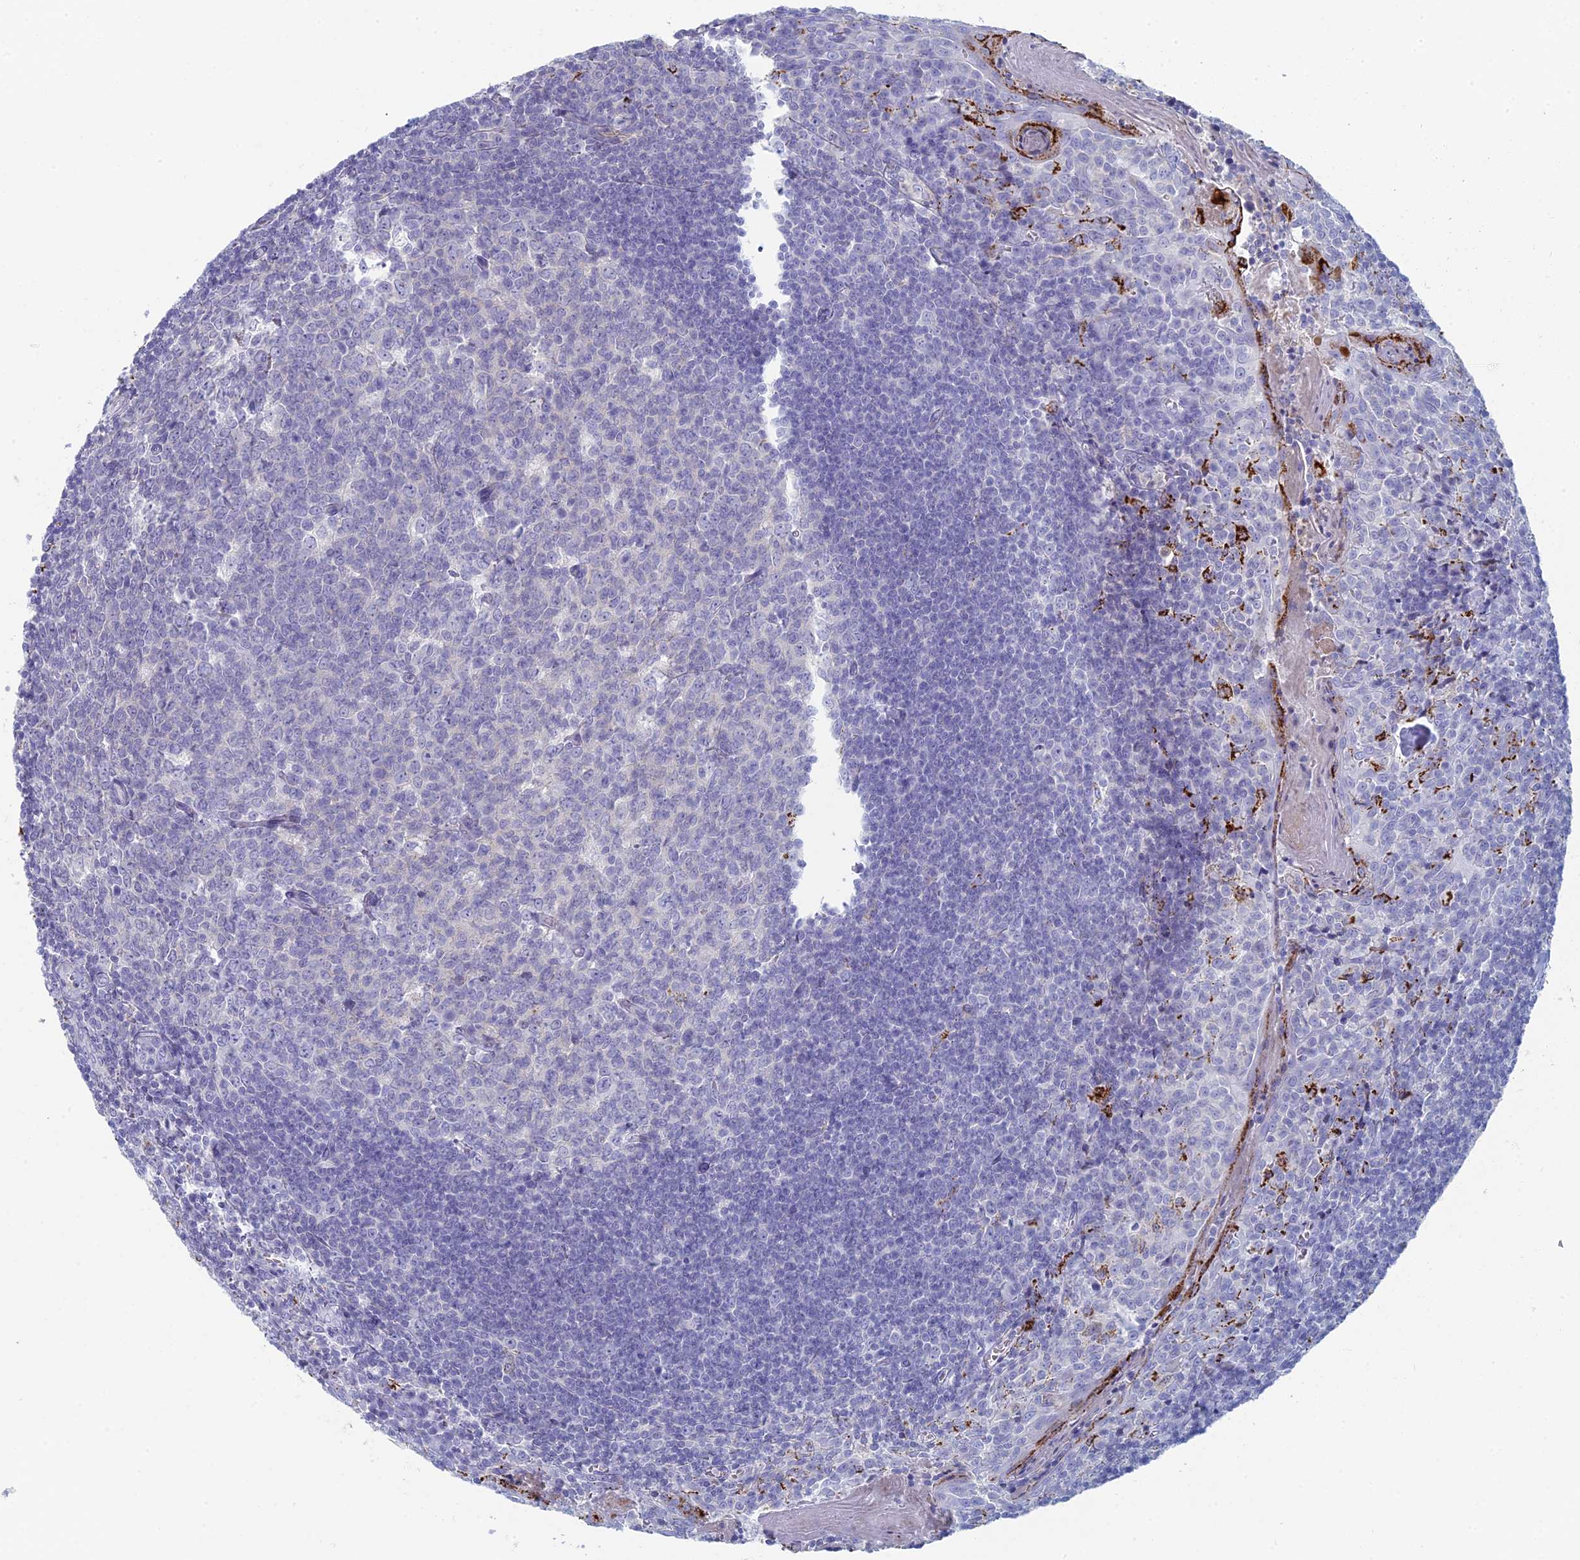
{"staining": {"intensity": "negative", "quantity": "none", "location": "none"}, "tissue": "tonsil", "cell_type": "Germinal center cells", "image_type": "normal", "snomed": [{"axis": "morphology", "description": "Normal tissue, NOS"}, {"axis": "topography", "description": "Tonsil"}], "caption": "IHC of normal human tonsil shows no staining in germinal center cells. (Stains: DAB IHC with hematoxylin counter stain, Microscopy: brightfield microscopy at high magnification).", "gene": "ALMS1", "patient": {"sex": "male", "age": 27}}